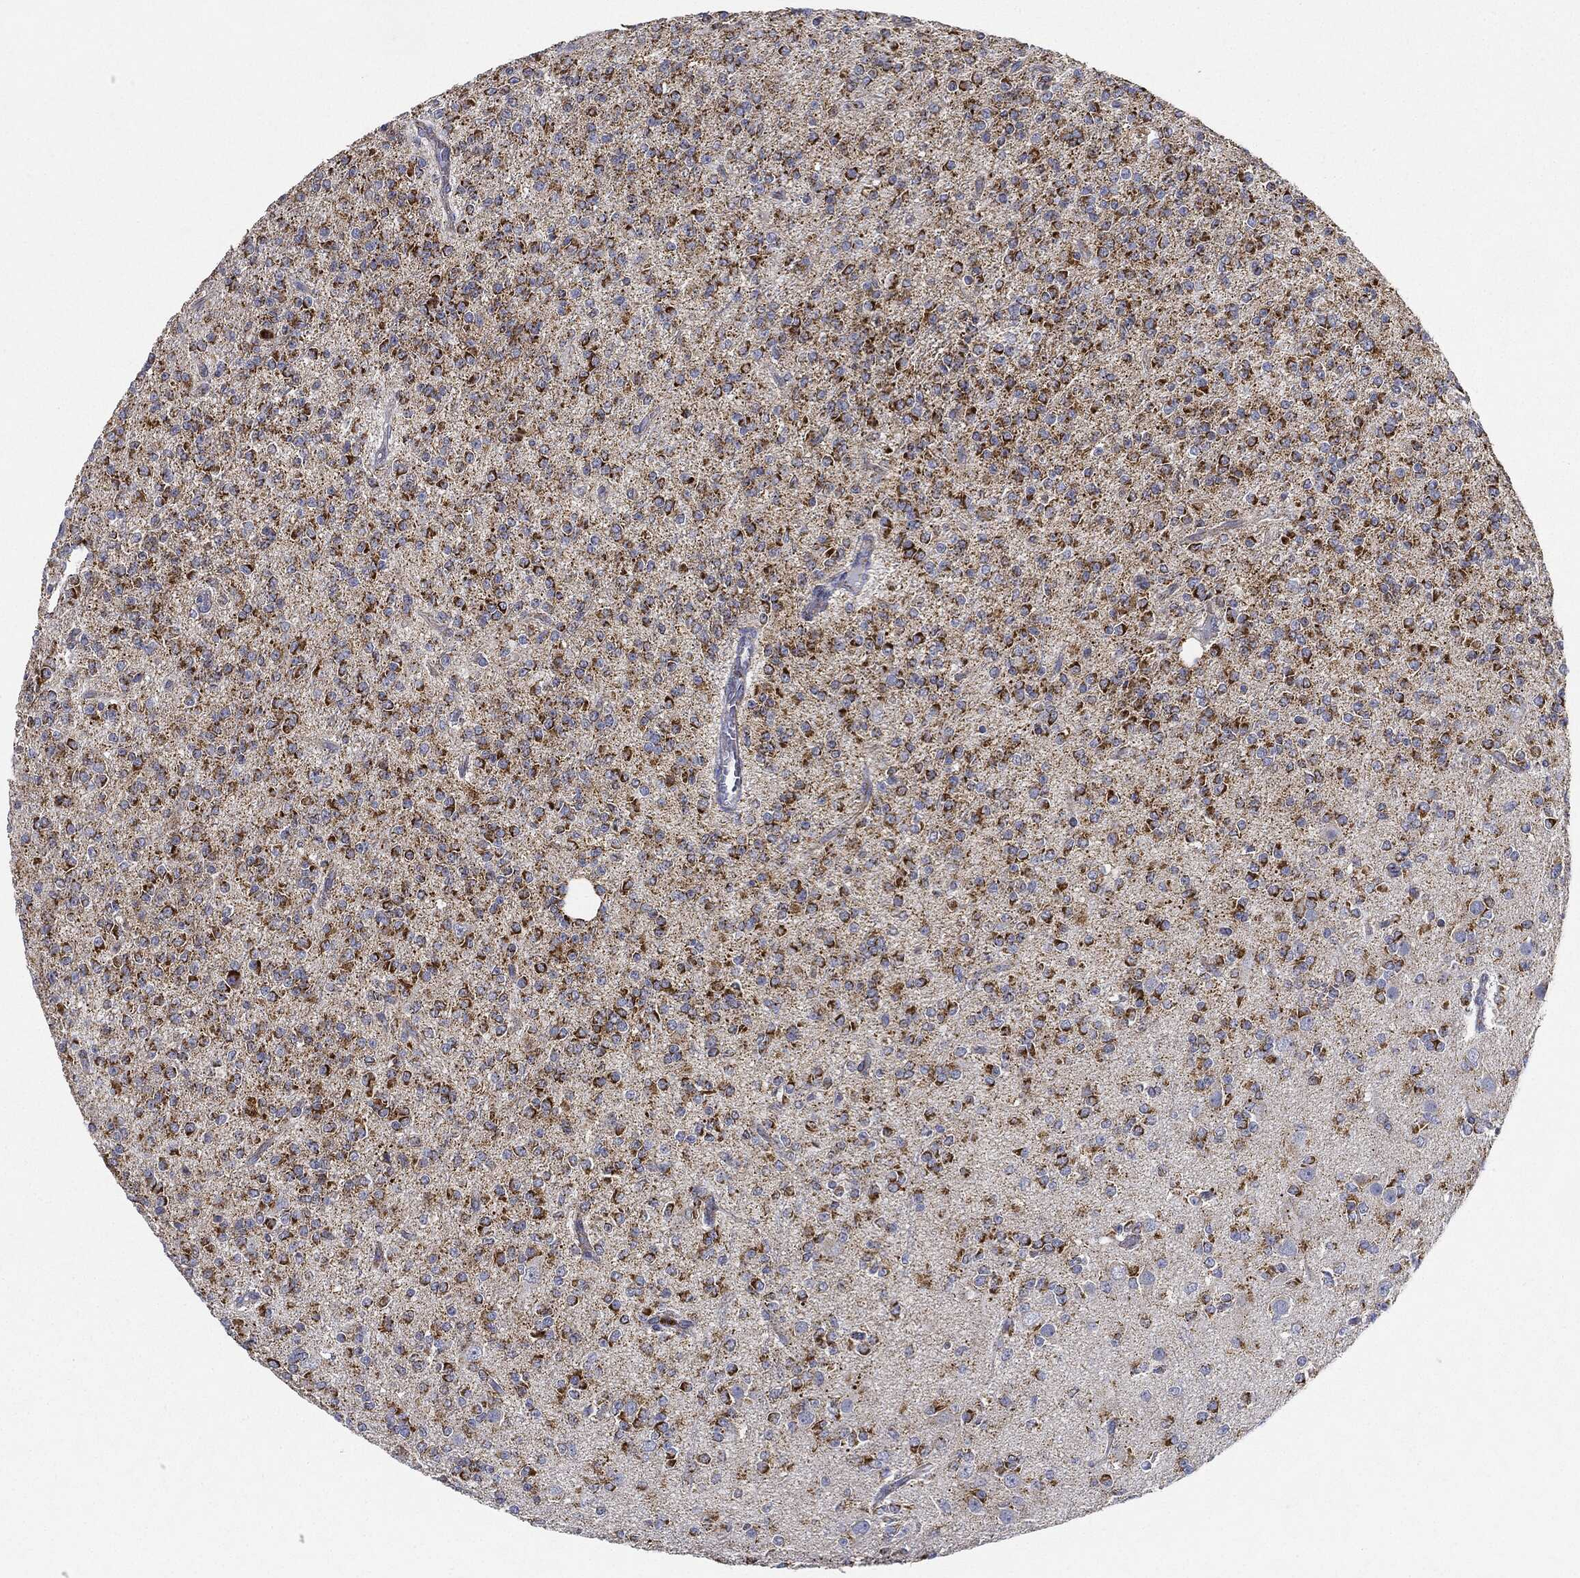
{"staining": {"intensity": "strong", "quantity": ">75%", "location": "cytoplasmic/membranous"}, "tissue": "glioma", "cell_type": "Tumor cells", "image_type": "cancer", "snomed": [{"axis": "morphology", "description": "Glioma, malignant, Low grade"}, {"axis": "topography", "description": "Brain"}], "caption": "Immunohistochemistry (IHC) (DAB (3,3'-diaminobenzidine)) staining of human glioma demonstrates strong cytoplasmic/membranous protein positivity in approximately >75% of tumor cells.", "gene": "CAPN15", "patient": {"sex": "male", "age": 27}}